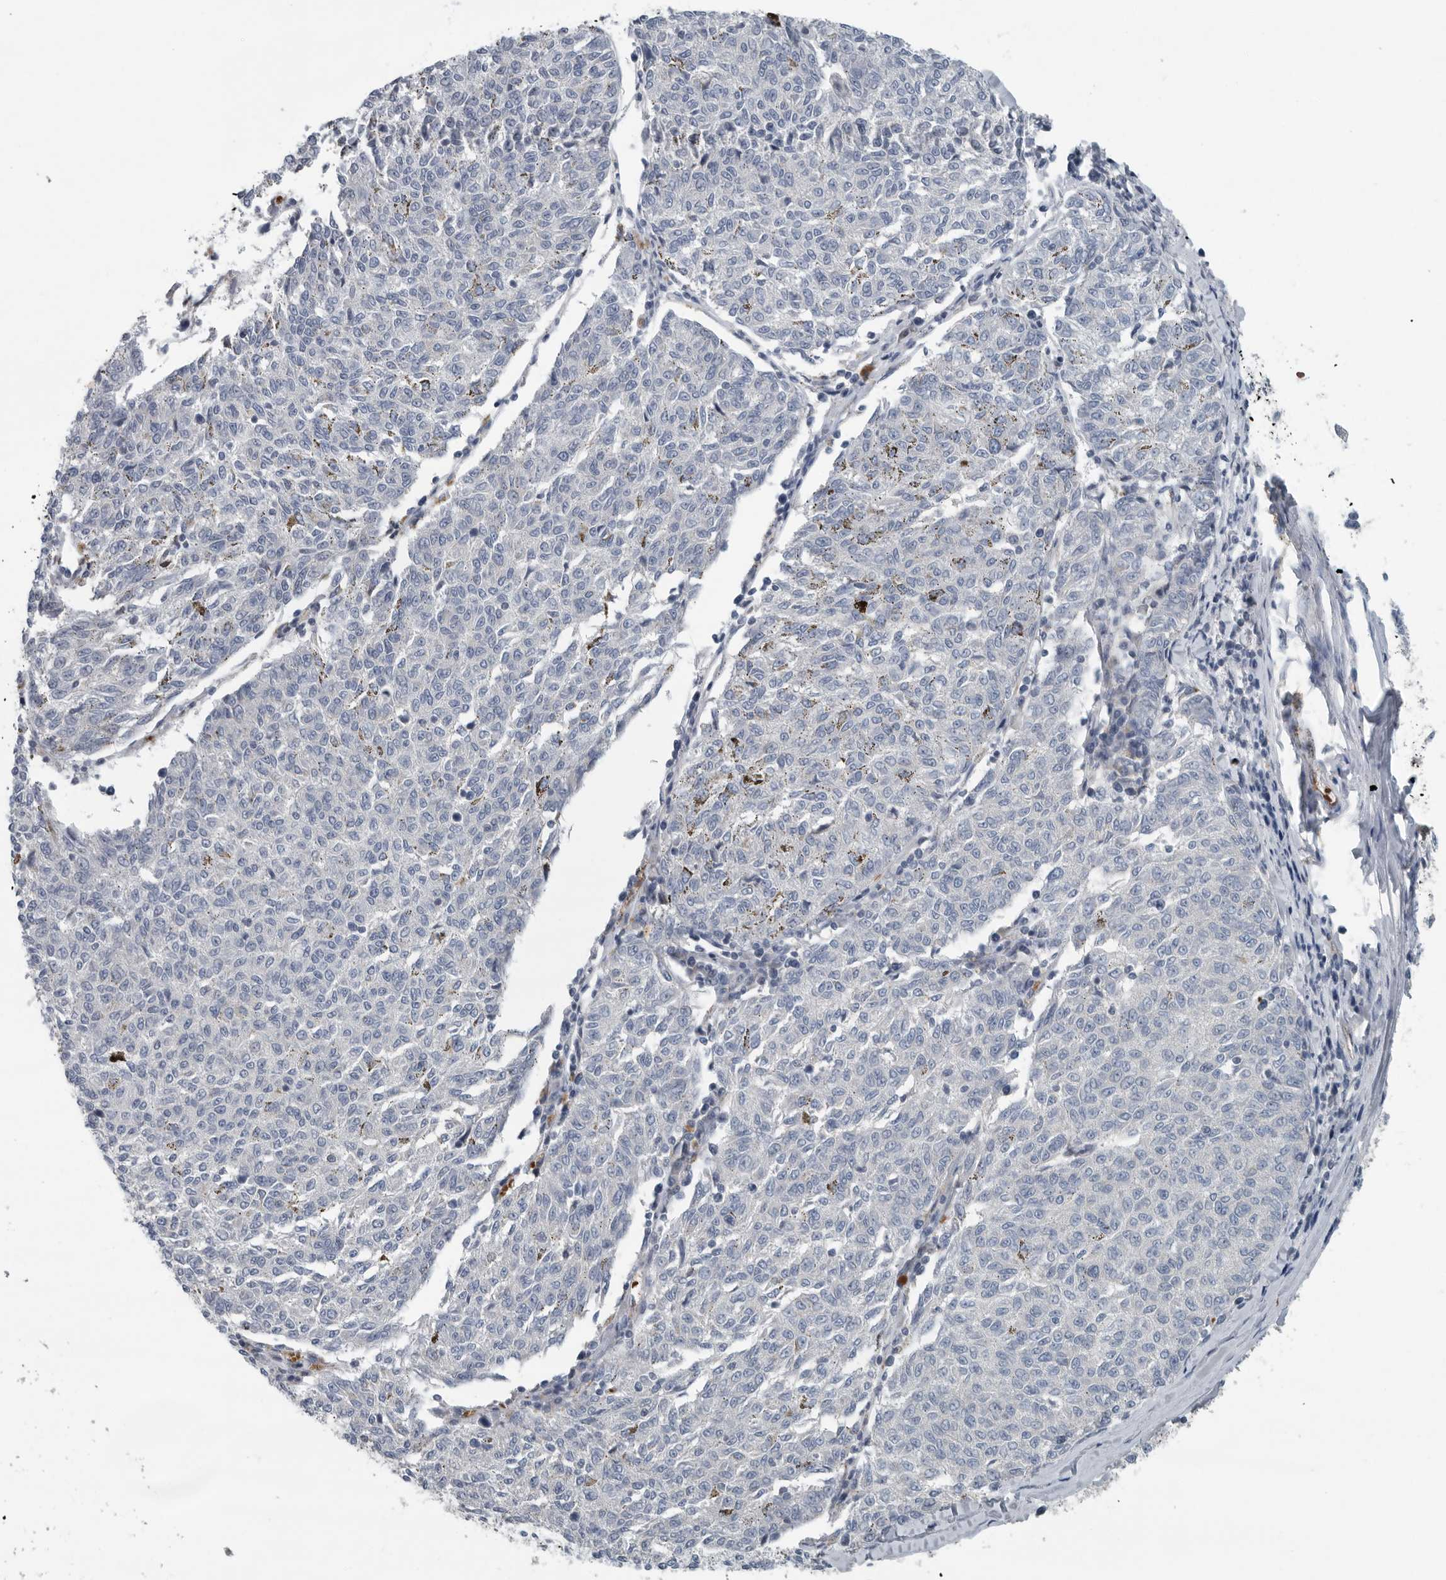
{"staining": {"intensity": "negative", "quantity": "none", "location": "none"}, "tissue": "melanoma", "cell_type": "Tumor cells", "image_type": "cancer", "snomed": [{"axis": "morphology", "description": "Malignant melanoma, NOS"}, {"axis": "topography", "description": "Skin"}], "caption": "DAB immunohistochemical staining of human melanoma reveals no significant positivity in tumor cells. Nuclei are stained in blue.", "gene": "MPP3", "patient": {"sex": "female", "age": 72}}